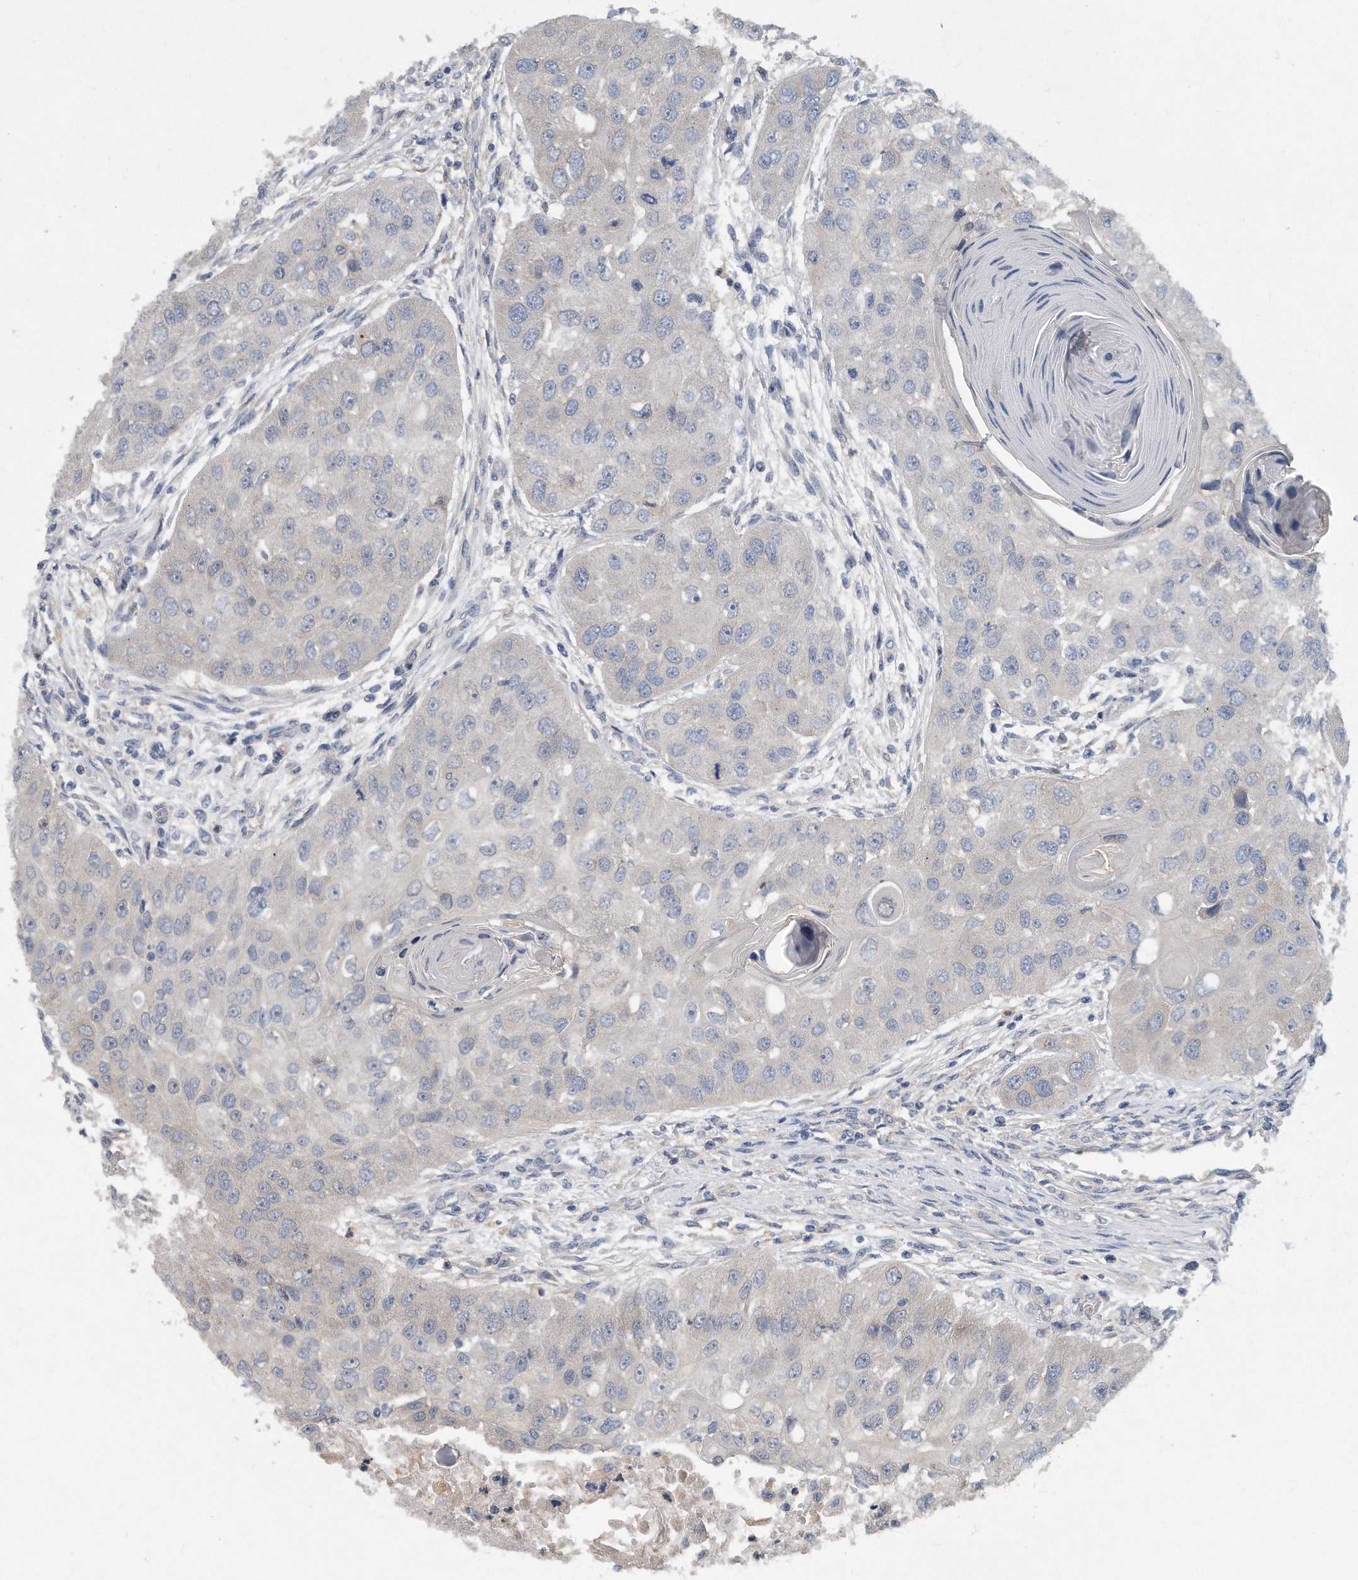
{"staining": {"intensity": "negative", "quantity": "none", "location": "none"}, "tissue": "head and neck cancer", "cell_type": "Tumor cells", "image_type": "cancer", "snomed": [{"axis": "morphology", "description": "Normal tissue, NOS"}, {"axis": "morphology", "description": "Squamous cell carcinoma, NOS"}, {"axis": "topography", "description": "Skeletal muscle"}, {"axis": "topography", "description": "Head-Neck"}], "caption": "Immunohistochemistry (IHC) photomicrograph of head and neck cancer (squamous cell carcinoma) stained for a protein (brown), which shows no expression in tumor cells. (Stains: DAB (3,3'-diaminobenzidine) IHC with hematoxylin counter stain, Microscopy: brightfield microscopy at high magnification).", "gene": "HOMER3", "patient": {"sex": "male", "age": 51}}